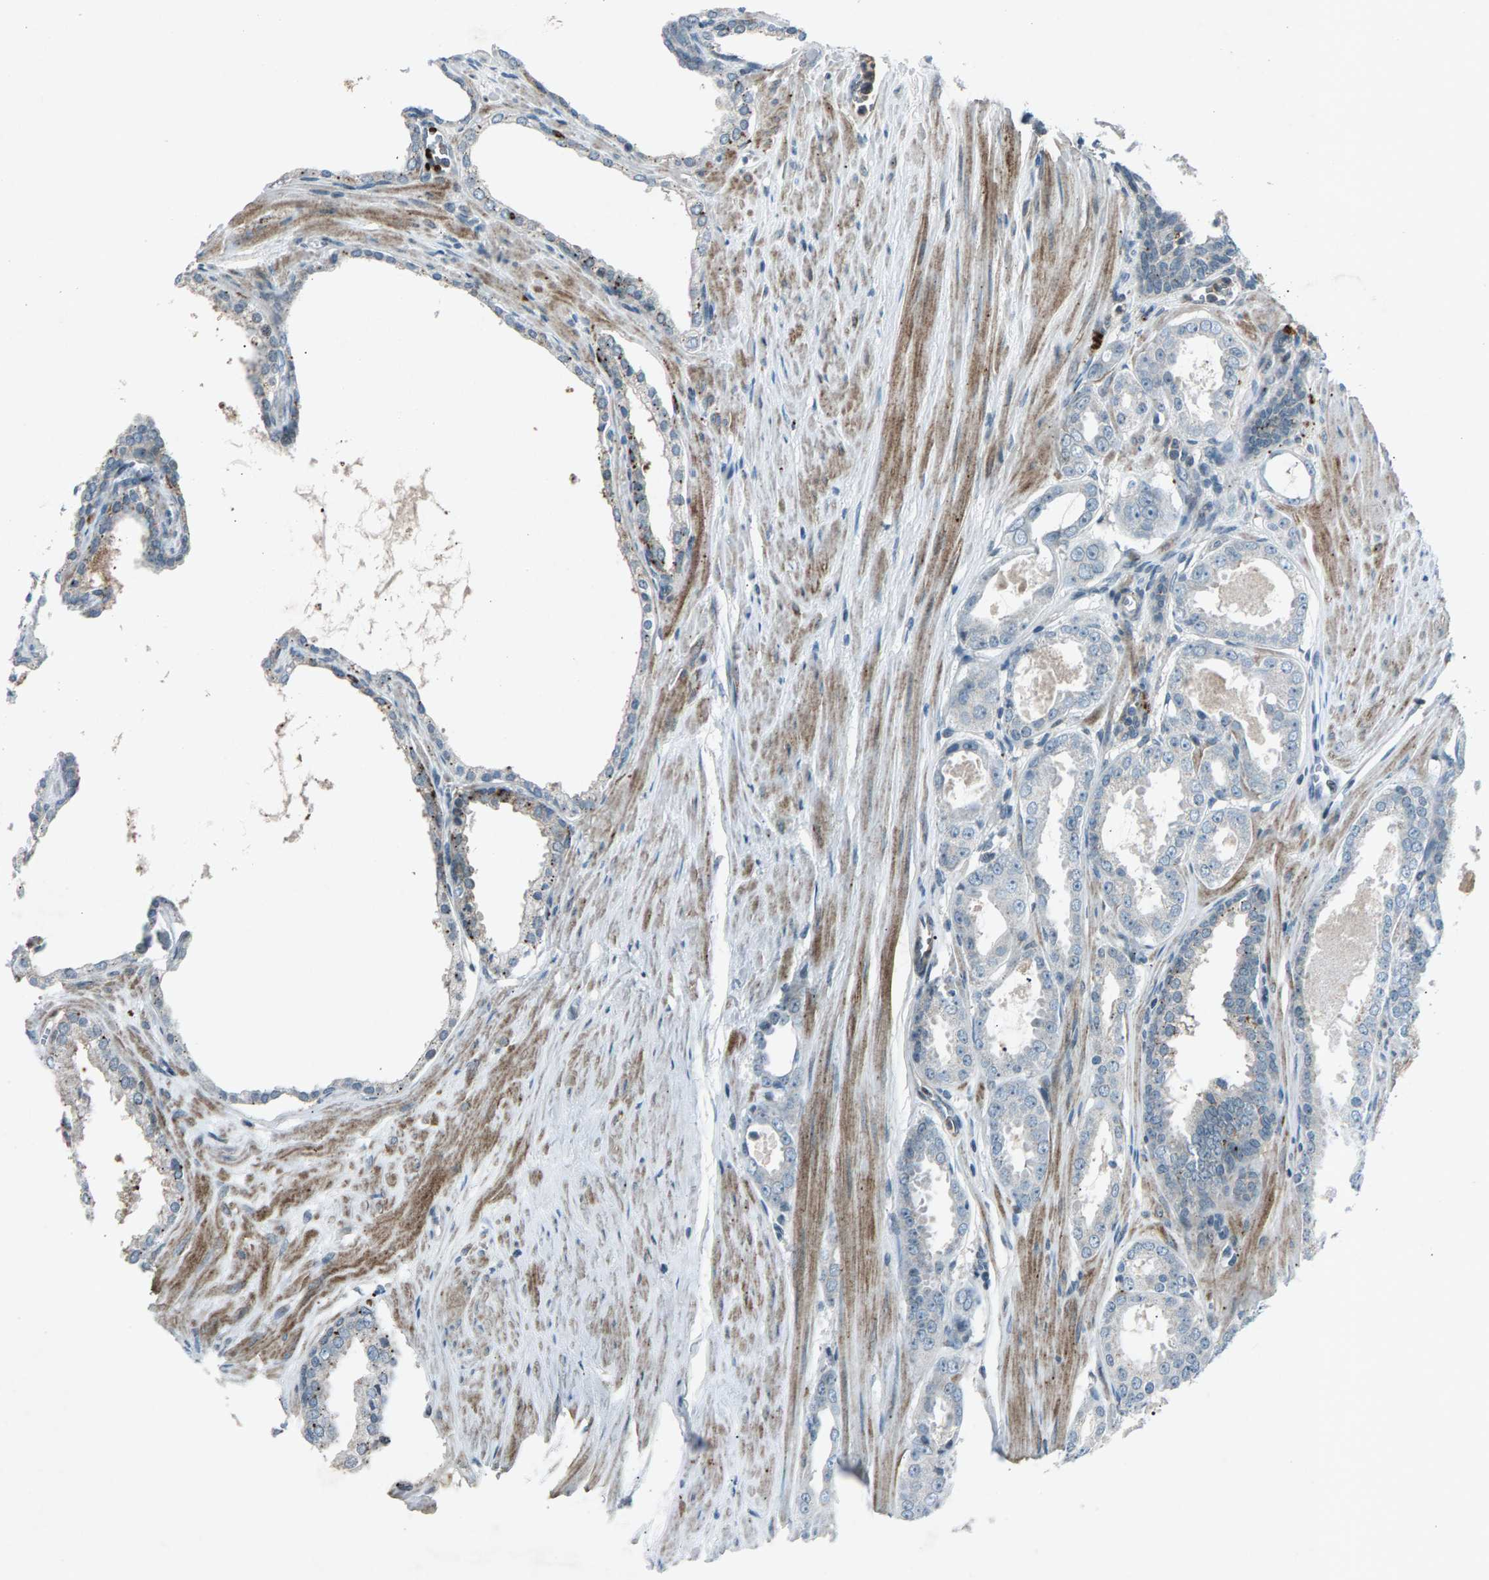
{"staining": {"intensity": "negative", "quantity": "none", "location": "none"}, "tissue": "prostate cancer", "cell_type": "Tumor cells", "image_type": "cancer", "snomed": [{"axis": "morphology", "description": "Adenocarcinoma, Low grade"}, {"axis": "topography", "description": "Prostate"}], "caption": "Immunohistochemistry histopathology image of neoplastic tissue: prostate cancer stained with DAB displays no significant protein positivity in tumor cells.", "gene": "ZPR1", "patient": {"sex": "male", "age": 57}}